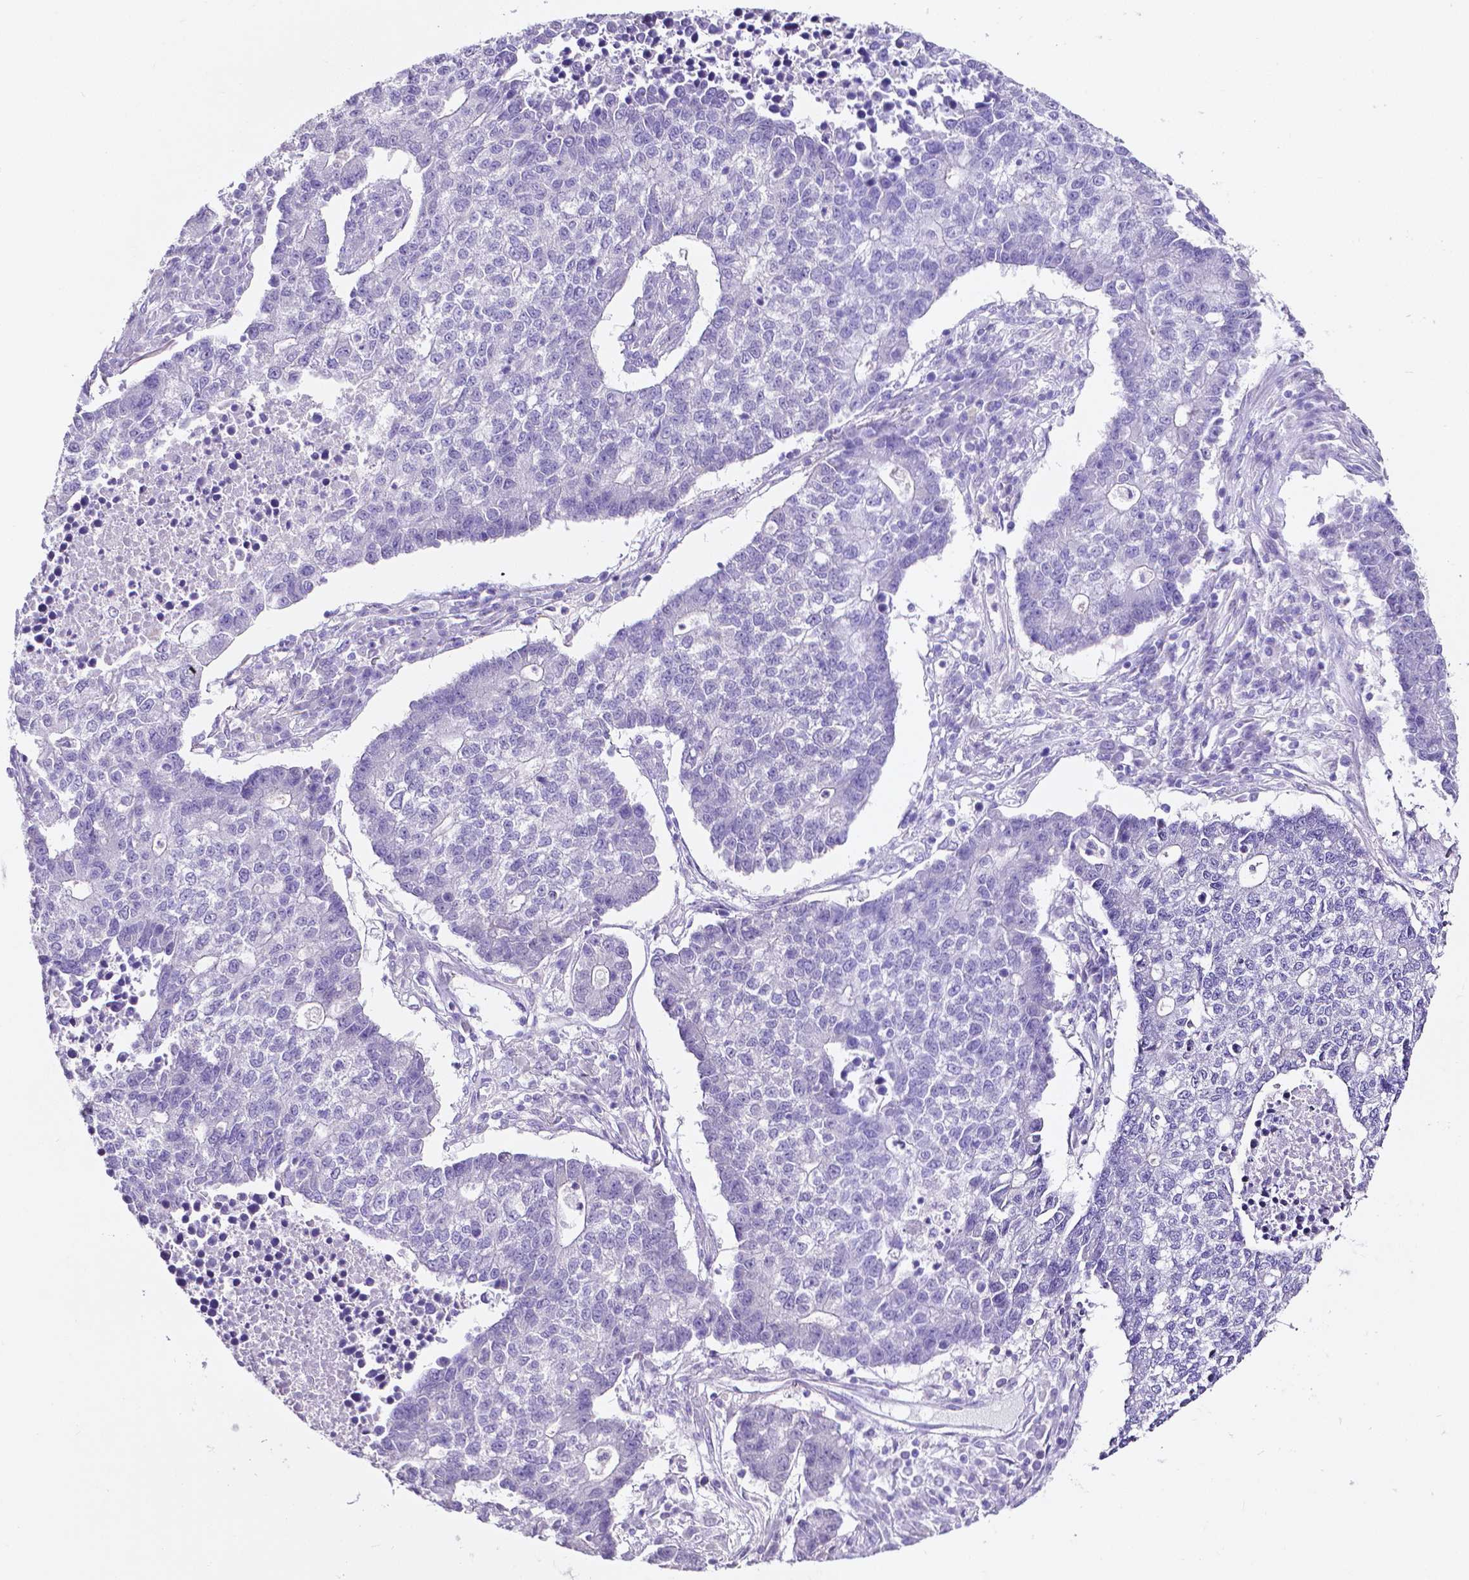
{"staining": {"intensity": "negative", "quantity": "none", "location": "none"}, "tissue": "lung cancer", "cell_type": "Tumor cells", "image_type": "cancer", "snomed": [{"axis": "morphology", "description": "Adenocarcinoma, NOS"}, {"axis": "topography", "description": "Lung"}], "caption": "The photomicrograph displays no staining of tumor cells in lung cancer (adenocarcinoma).", "gene": "SLC22A2", "patient": {"sex": "male", "age": 57}}